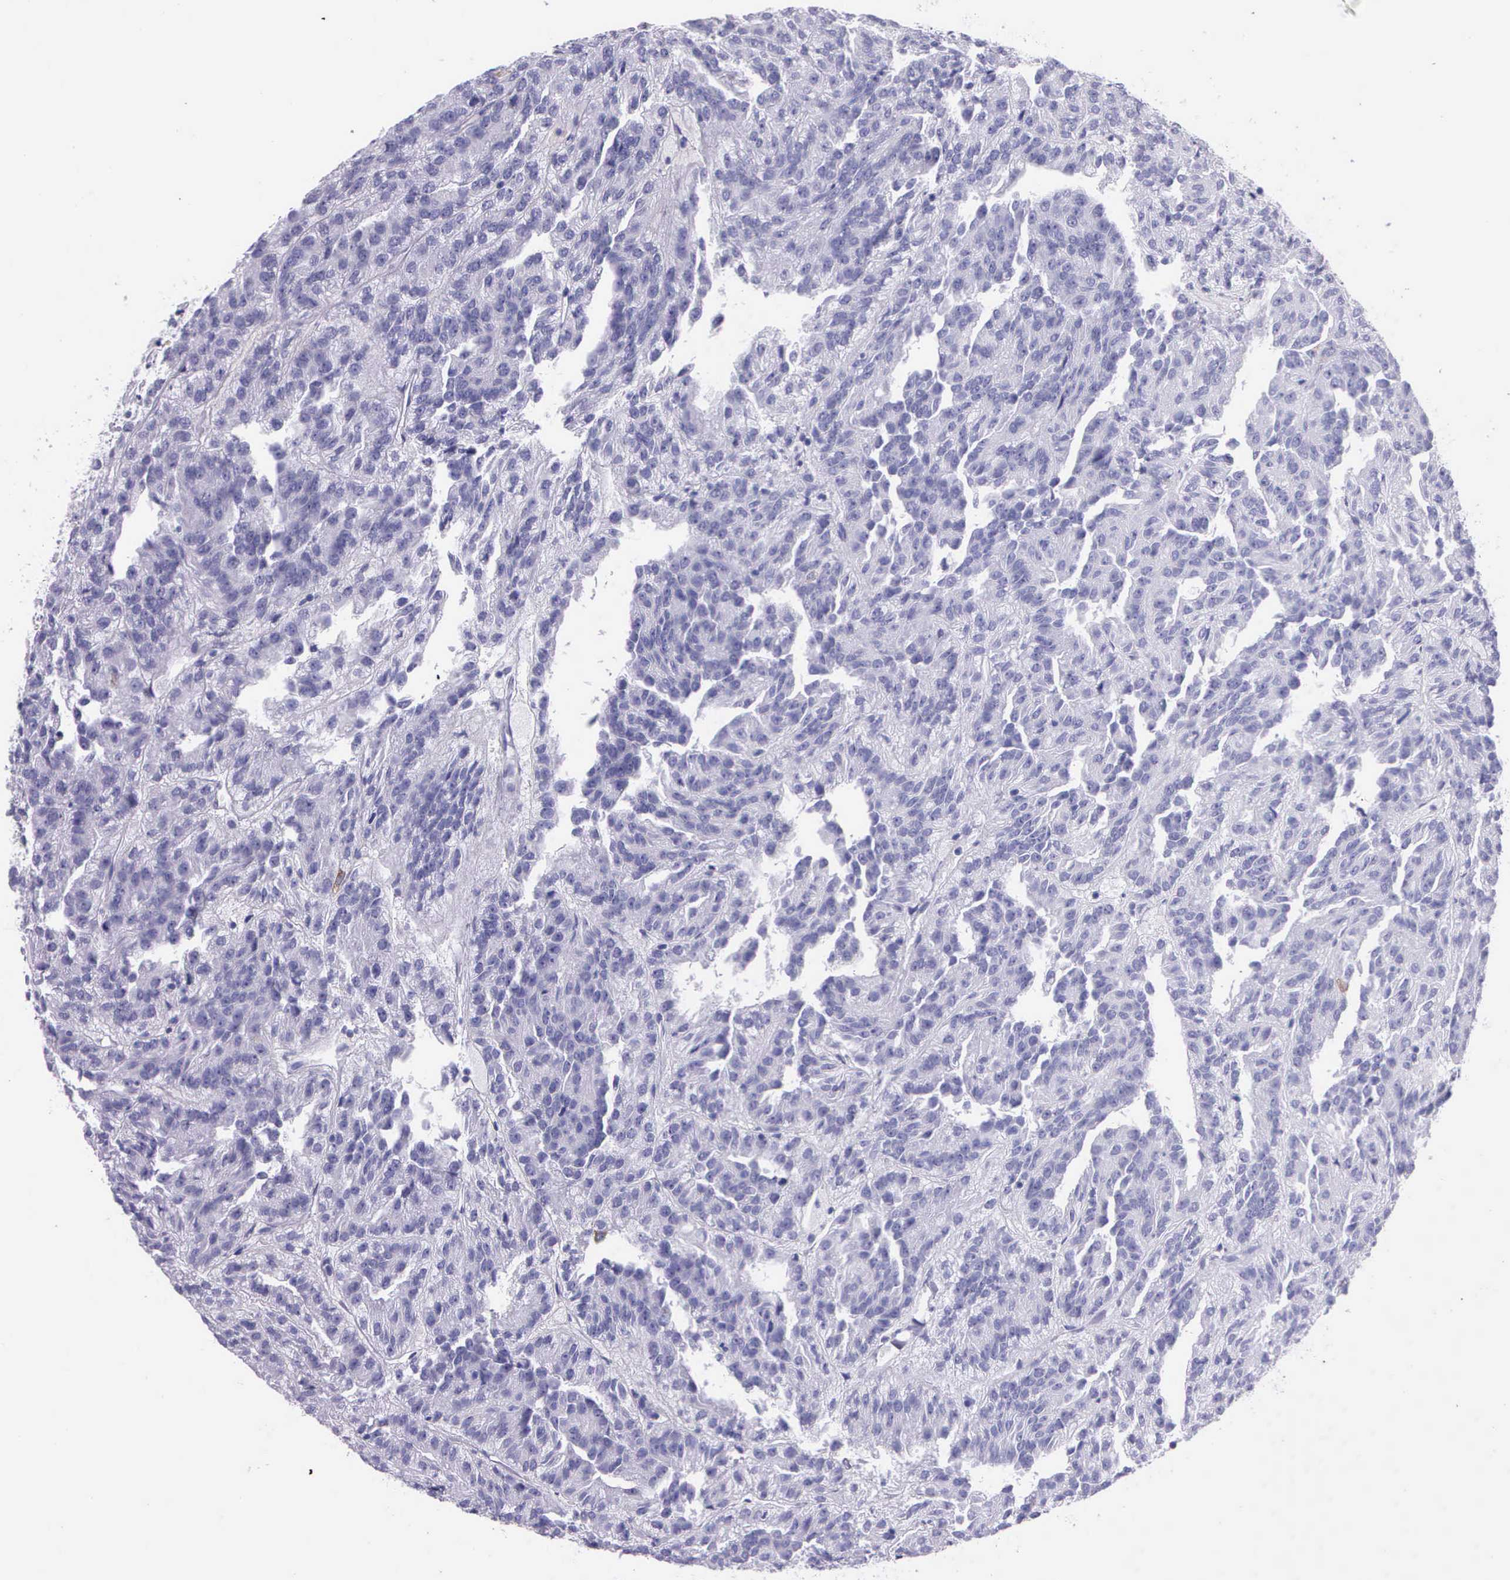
{"staining": {"intensity": "negative", "quantity": "none", "location": "none"}, "tissue": "renal cancer", "cell_type": "Tumor cells", "image_type": "cancer", "snomed": [{"axis": "morphology", "description": "Adenocarcinoma, NOS"}, {"axis": "topography", "description": "Kidney"}], "caption": "Tumor cells show no significant protein positivity in renal cancer (adenocarcinoma).", "gene": "CCNB1", "patient": {"sex": "male", "age": 46}}